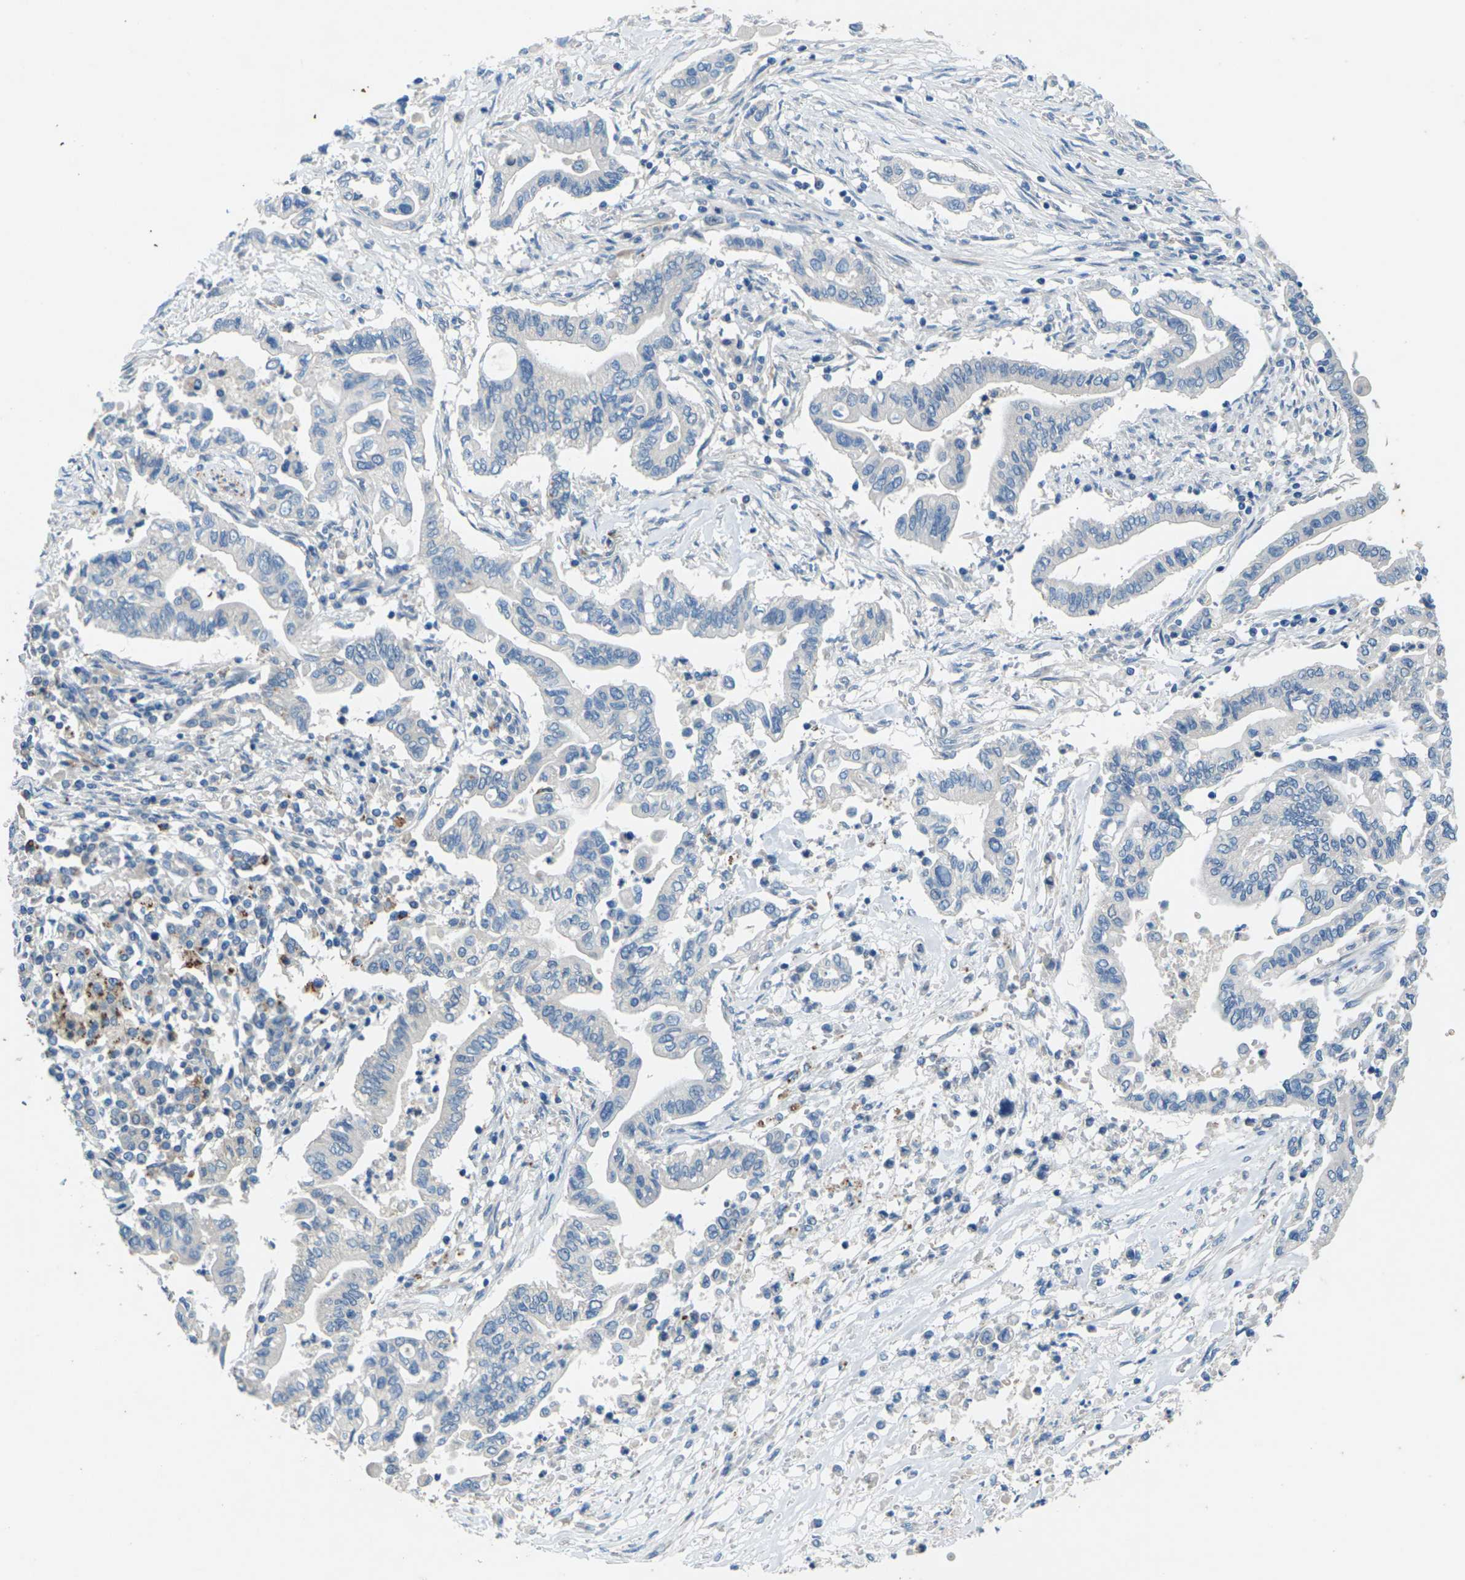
{"staining": {"intensity": "negative", "quantity": "none", "location": "none"}, "tissue": "pancreatic cancer", "cell_type": "Tumor cells", "image_type": "cancer", "snomed": [{"axis": "morphology", "description": "Adenocarcinoma, NOS"}, {"axis": "topography", "description": "Pancreas"}], "caption": "This photomicrograph is of adenocarcinoma (pancreatic) stained with immunohistochemistry to label a protein in brown with the nuclei are counter-stained blue. There is no staining in tumor cells.", "gene": "SIGLEC14", "patient": {"sex": "female", "age": 57}}